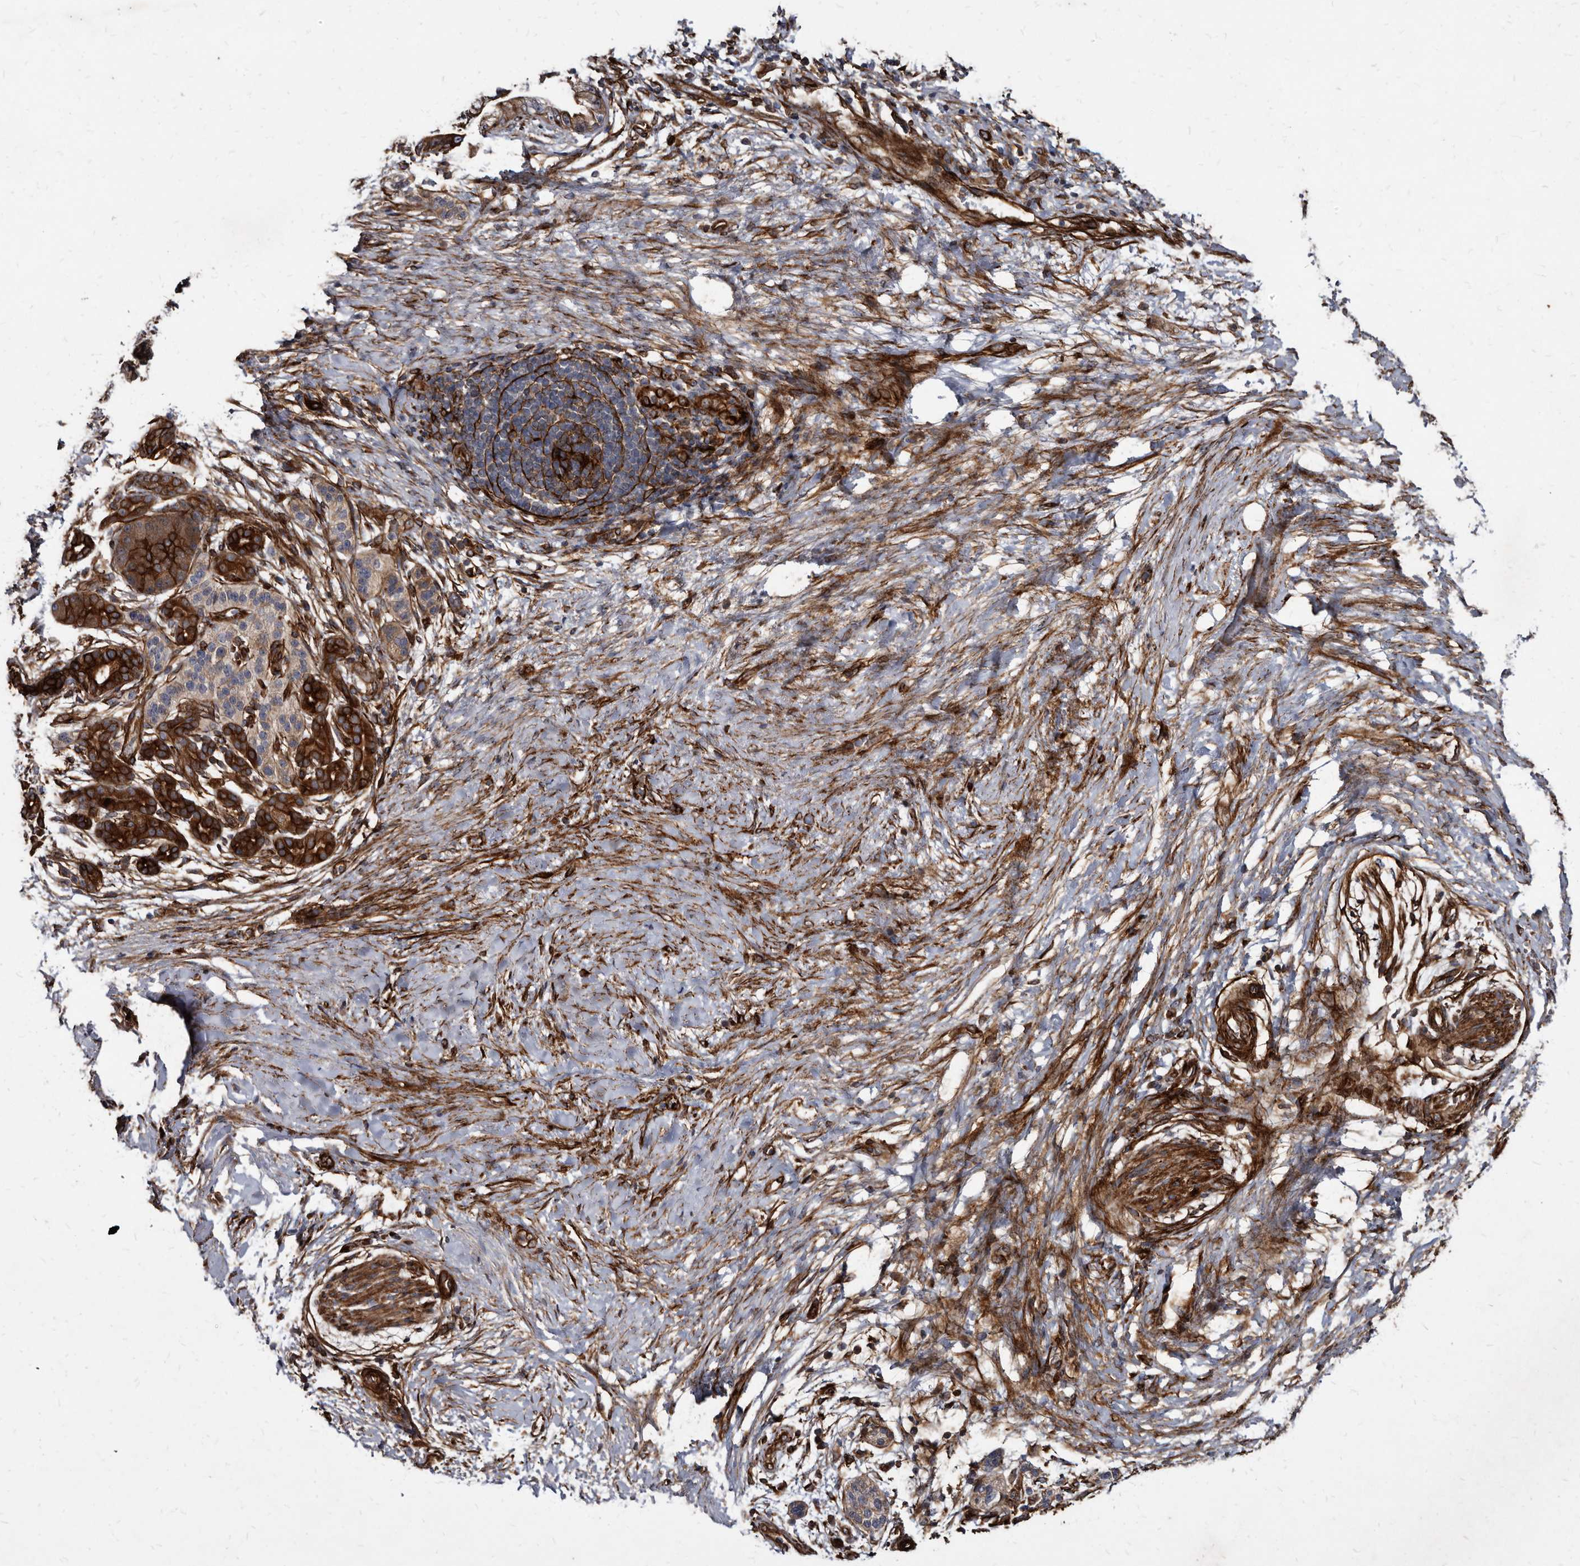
{"staining": {"intensity": "strong", "quantity": ">75%", "location": "cytoplasmic/membranous"}, "tissue": "pancreatic cancer", "cell_type": "Tumor cells", "image_type": "cancer", "snomed": [{"axis": "morphology", "description": "Adenocarcinoma, NOS"}, {"axis": "topography", "description": "Pancreas"}], "caption": "This is an image of immunohistochemistry (IHC) staining of pancreatic cancer, which shows strong expression in the cytoplasmic/membranous of tumor cells.", "gene": "KCTD20", "patient": {"sex": "male", "age": 59}}